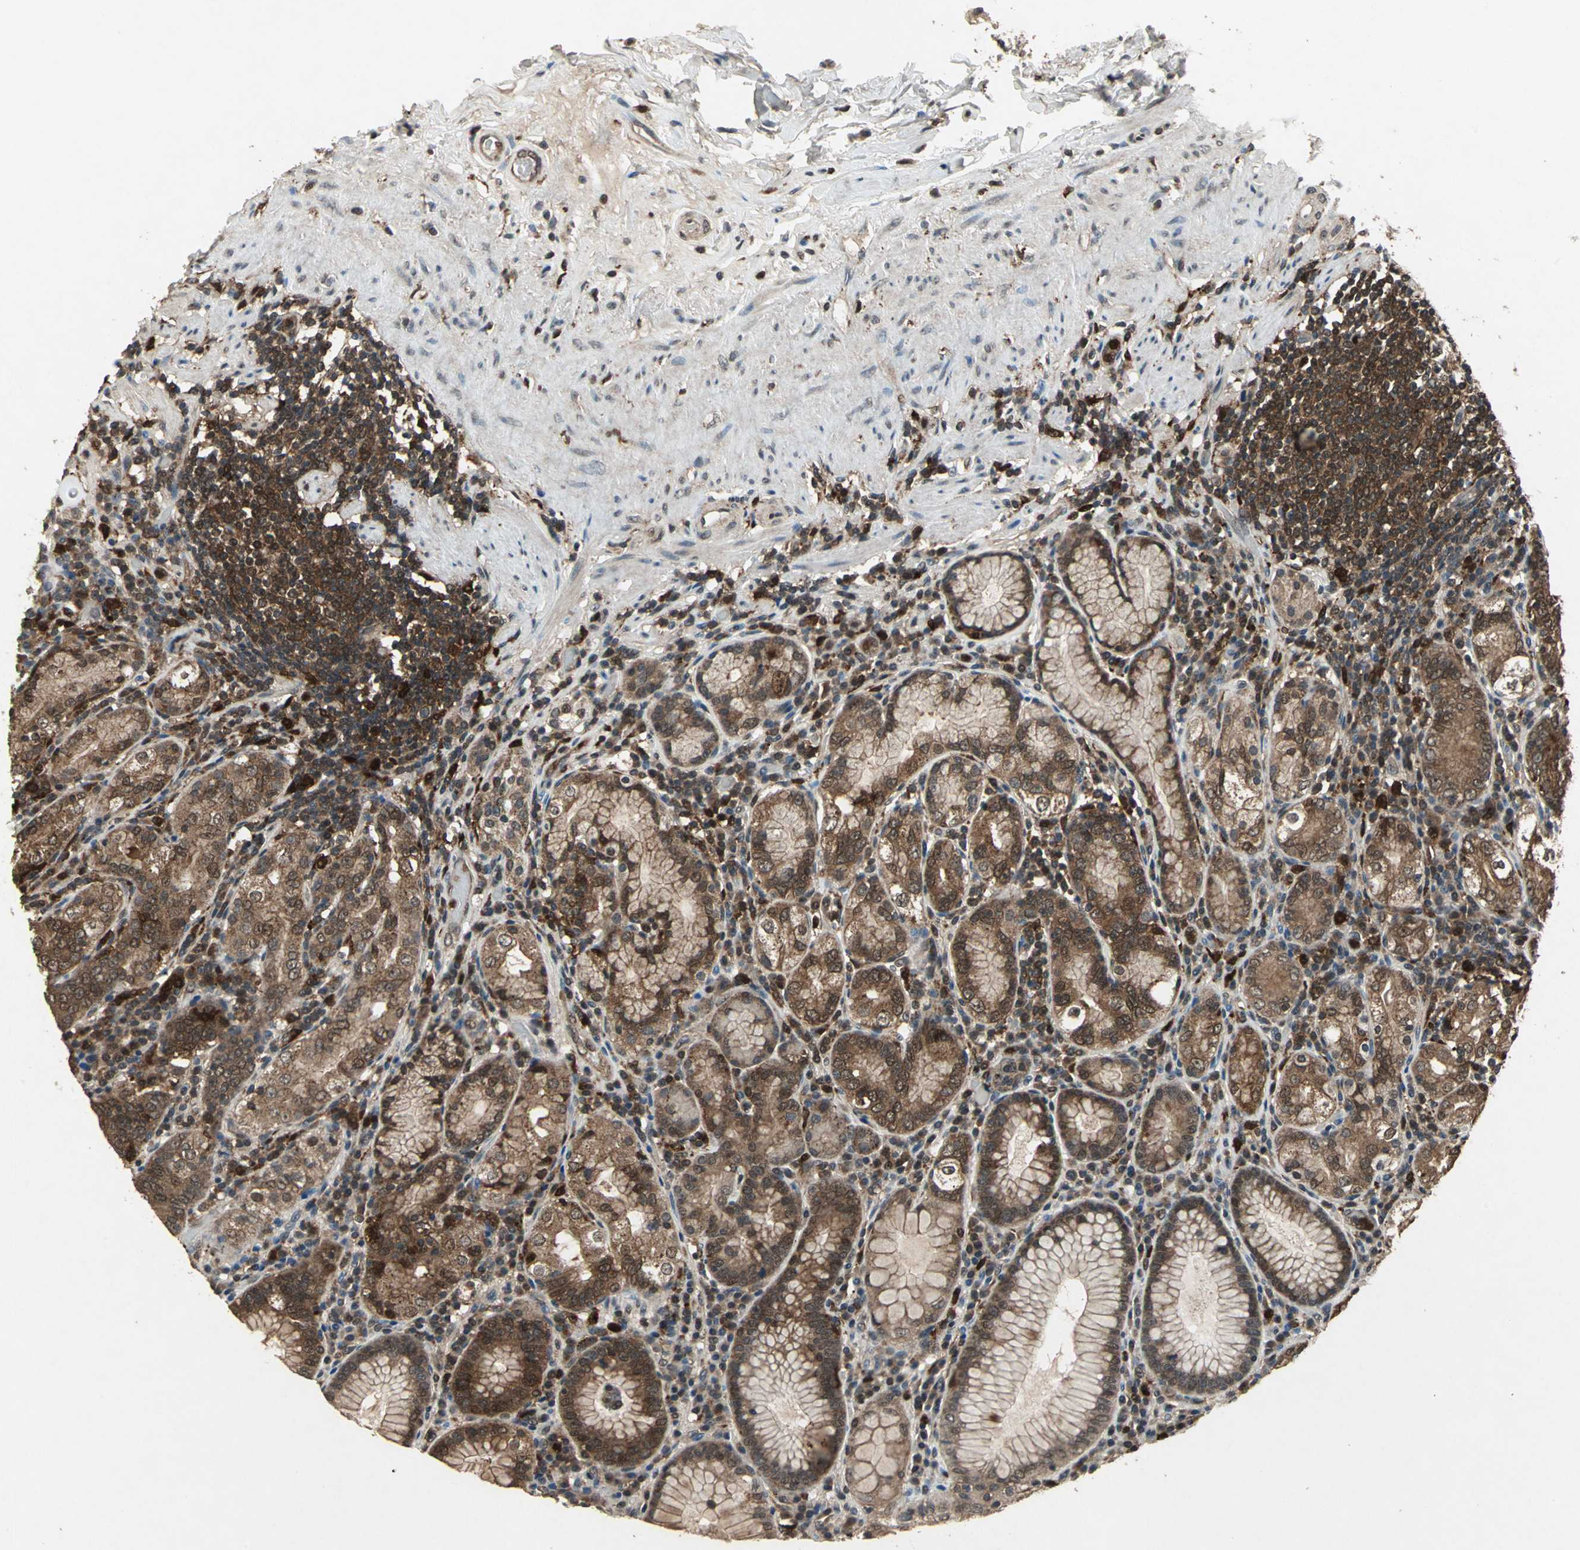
{"staining": {"intensity": "strong", "quantity": ">75%", "location": "cytoplasmic/membranous"}, "tissue": "stomach", "cell_type": "Glandular cells", "image_type": "normal", "snomed": [{"axis": "morphology", "description": "Normal tissue, NOS"}, {"axis": "topography", "description": "Stomach, lower"}], "caption": "High-magnification brightfield microscopy of unremarkable stomach stained with DAB (3,3'-diaminobenzidine) (brown) and counterstained with hematoxylin (blue). glandular cells exhibit strong cytoplasmic/membranous positivity is present in approximately>75% of cells.", "gene": "PYCARD", "patient": {"sex": "female", "age": 76}}